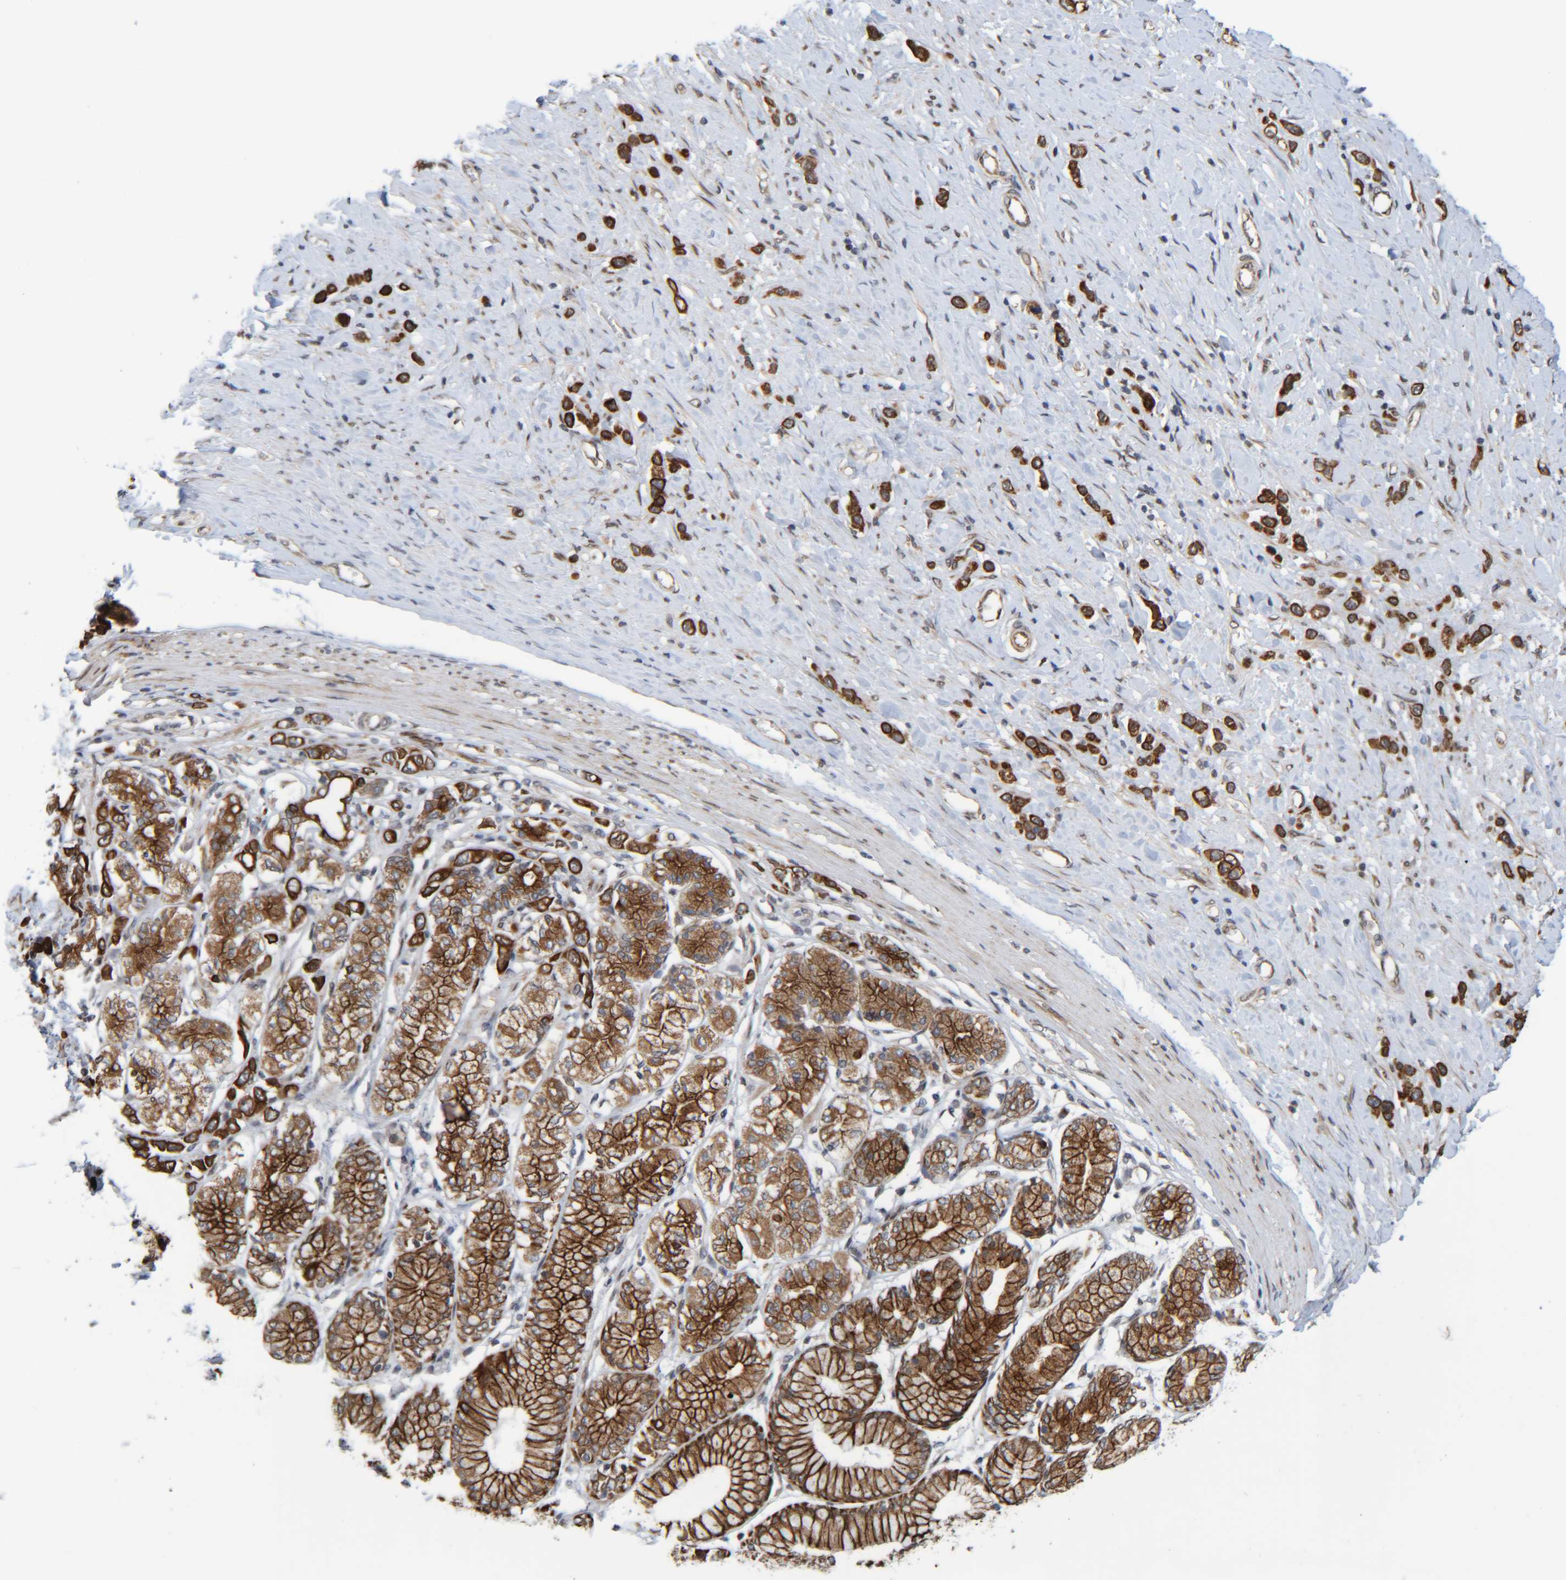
{"staining": {"intensity": "strong", "quantity": ">75%", "location": "cytoplasmic/membranous"}, "tissue": "stomach cancer", "cell_type": "Tumor cells", "image_type": "cancer", "snomed": [{"axis": "morphology", "description": "Adenocarcinoma, NOS"}, {"axis": "topography", "description": "Stomach"}], "caption": "Stomach cancer (adenocarcinoma) stained for a protein (brown) exhibits strong cytoplasmic/membranous positive positivity in approximately >75% of tumor cells.", "gene": "CCDC57", "patient": {"sex": "female", "age": 65}}